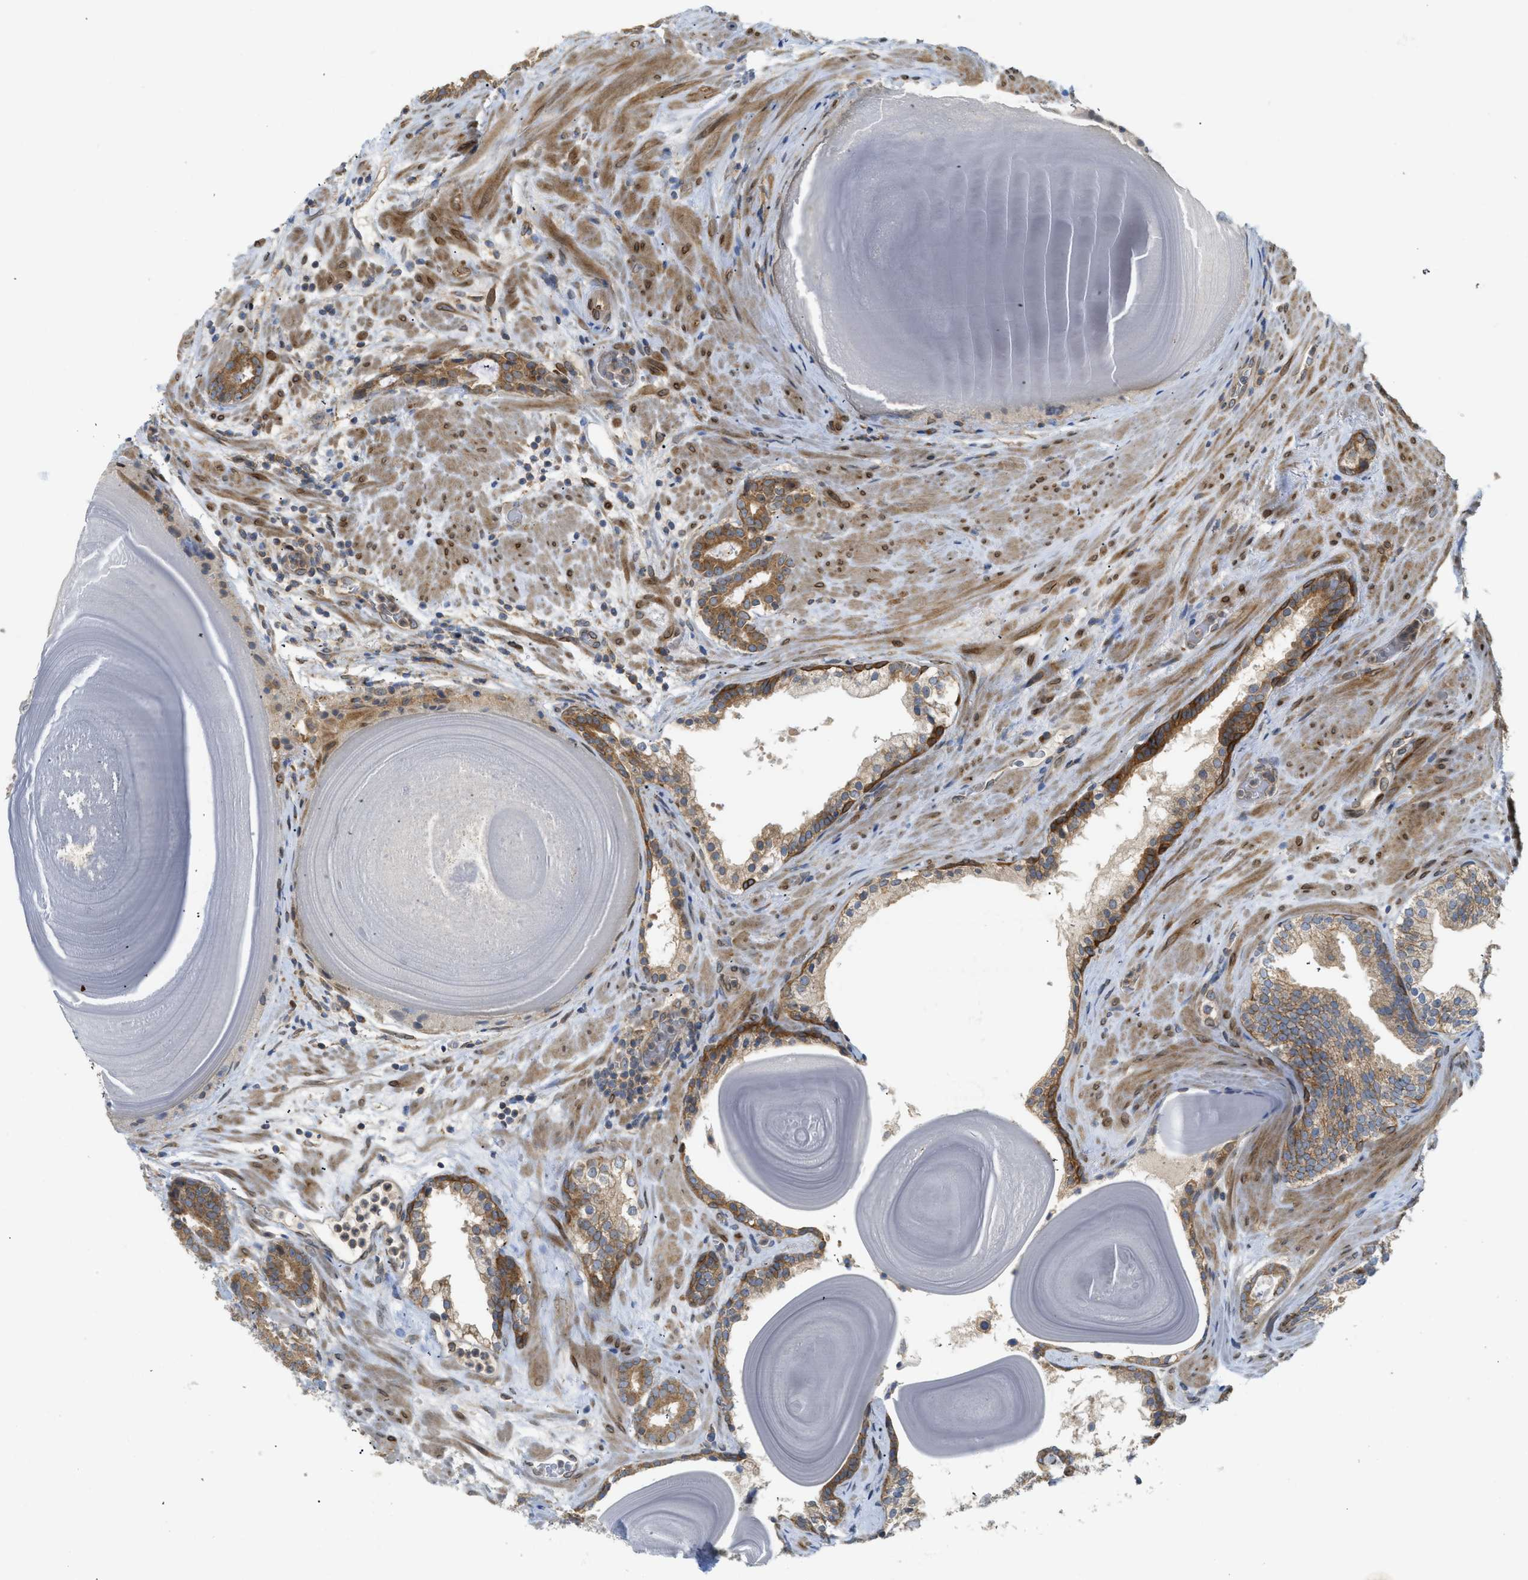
{"staining": {"intensity": "moderate", "quantity": ">75%", "location": "cytoplasmic/membranous"}, "tissue": "prostate cancer", "cell_type": "Tumor cells", "image_type": "cancer", "snomed": [{"axis": "morphology", "description": "Adenocarcinoma, Low grade"}, {"axis": "topography", "description": "Prostate"}], "caption": "Moderate cytoplasmic/membranous staining is seen in approximately >75% of tumor cells in prostate cancer.", "gene": "EIF2AK3", "patient": {"sex": "male", "age": 69}}